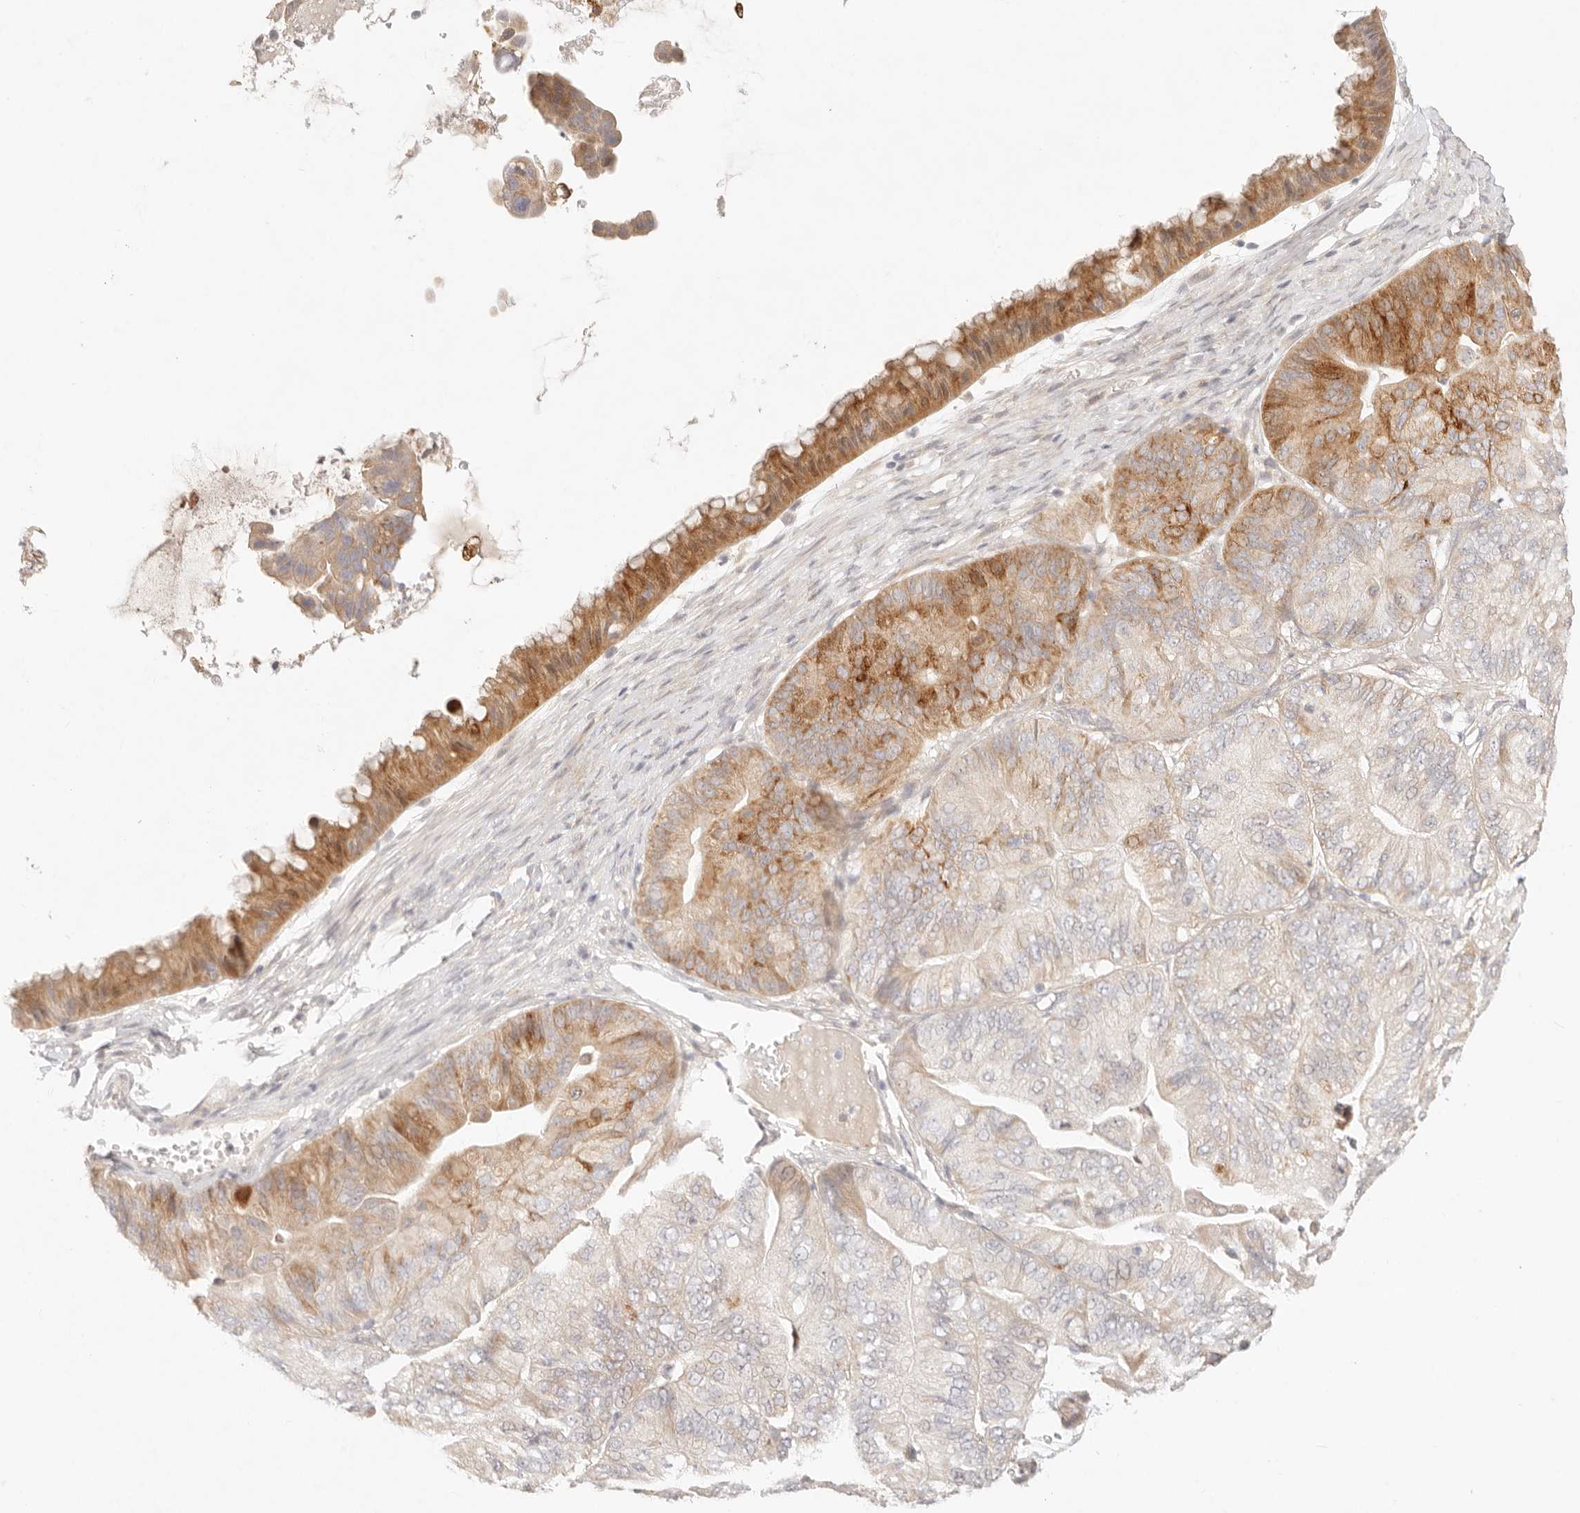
{"staining": {"intensity": "moderate", "quantity": "<25%", "location": "cytoplasmic/membranous"}, "tissue": "ovarian cancer", "cell_type": "Tumor cells", "image_type": "cancer", "snomed": [{"axis": "morphology", "description": "Cystadenocarcinoma, mucinous, NOS"}, {"axis": "topography", "description": "Ovary"}], "caption": "This is an image of immunohistochemistry staining of ovarian cancer, which shows moderate staining in the cytoplasmic/membranous of tumor cells.", "gene": "GPR156", "patient": {"sex": "female", "age": 61}}